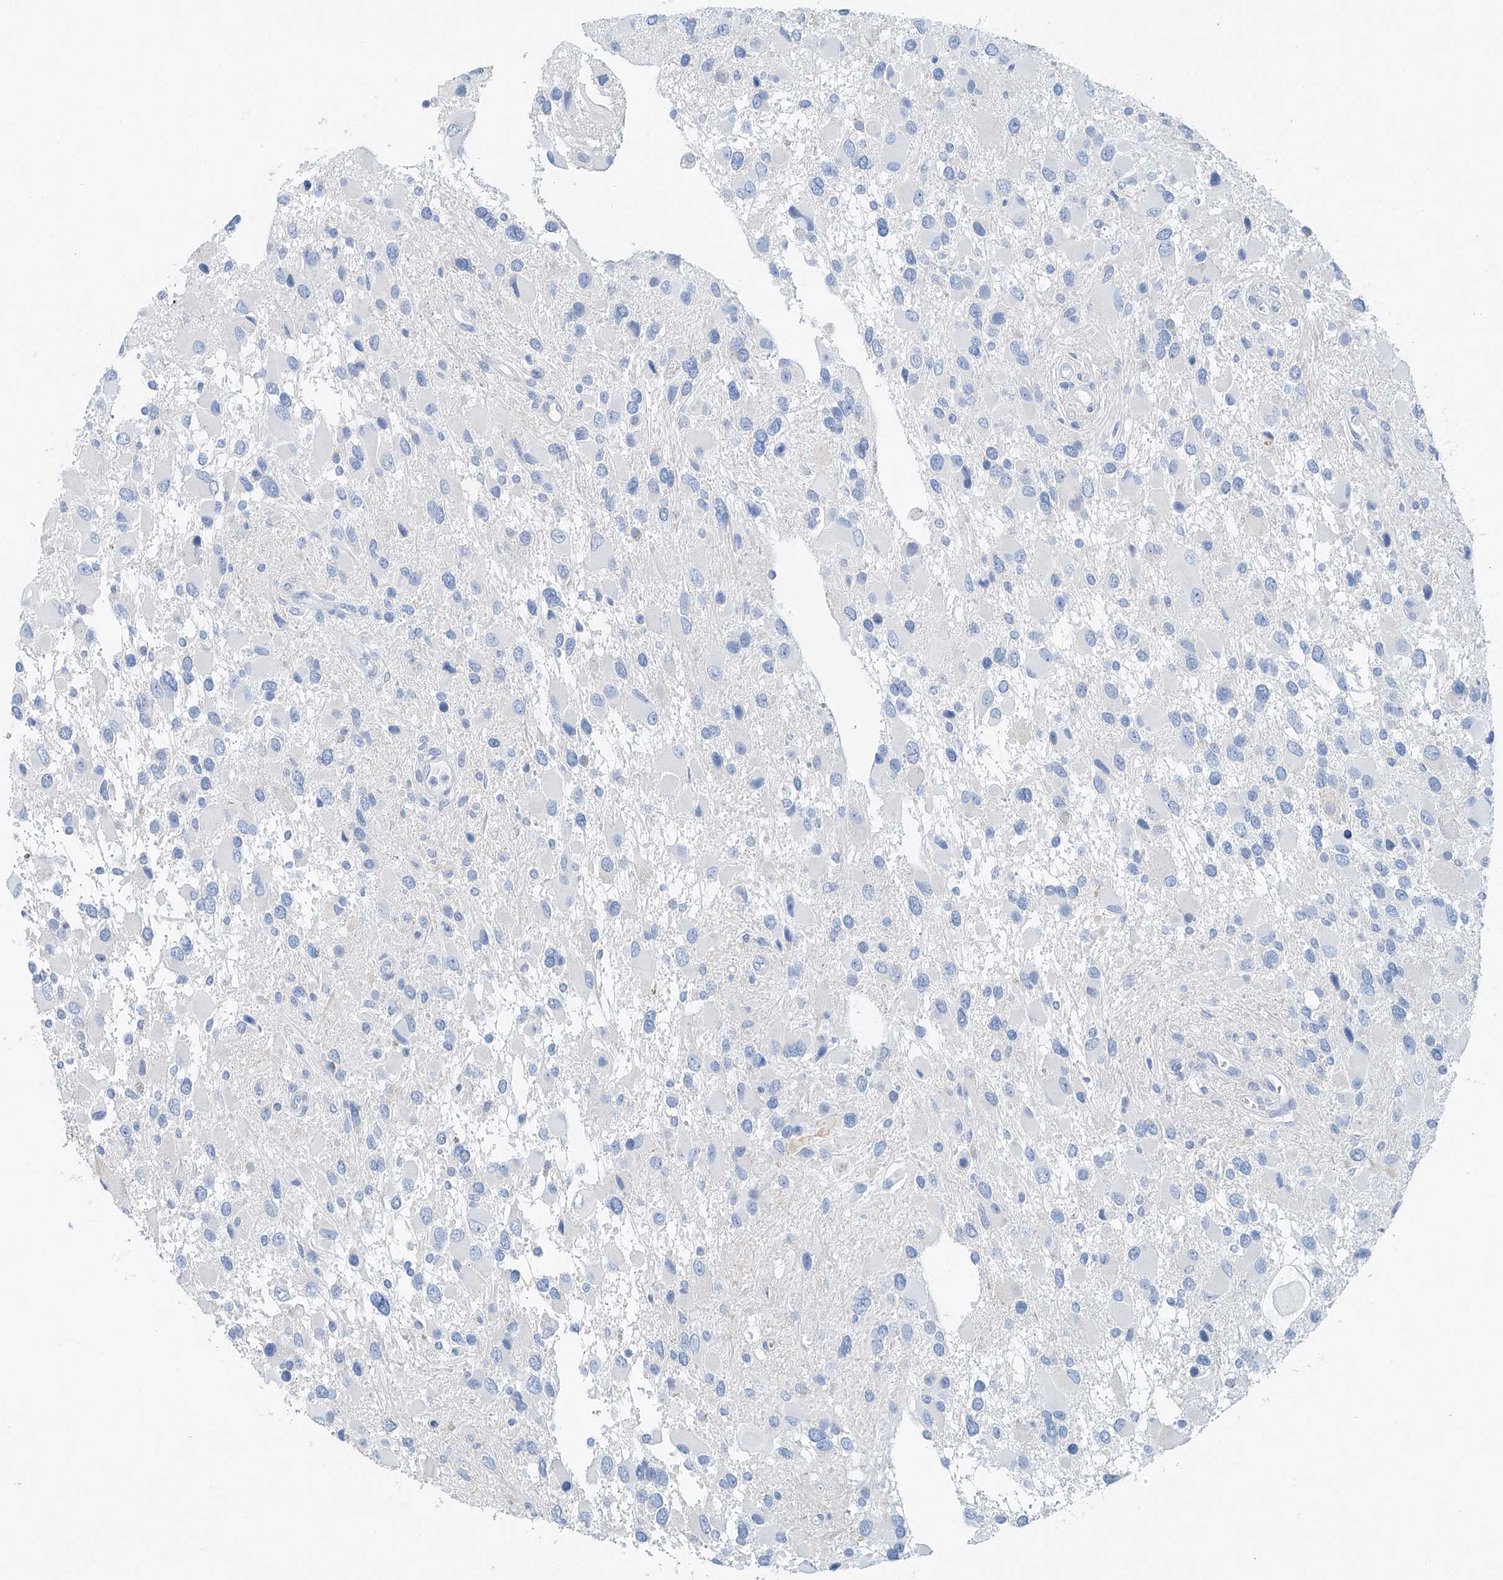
{"staining": {"intensity": "negative", "quantity": "none", "location": "none"}, "tissue": "glioma", "cell_type": "Tumor cells", "image_type": "cancer", "snomed": [{"axis": "morphology", "description": "Glioma, malignant, High grade"}, {"axis": "topography", "description": "Brain"}], "caption": "This is a micrograph of immunohistochemistry (IHC) staining of glioma, which shows no positivity in tumor cells.", "gene": "C1orf87", "patient": {"sex": "male", "age": 53}}